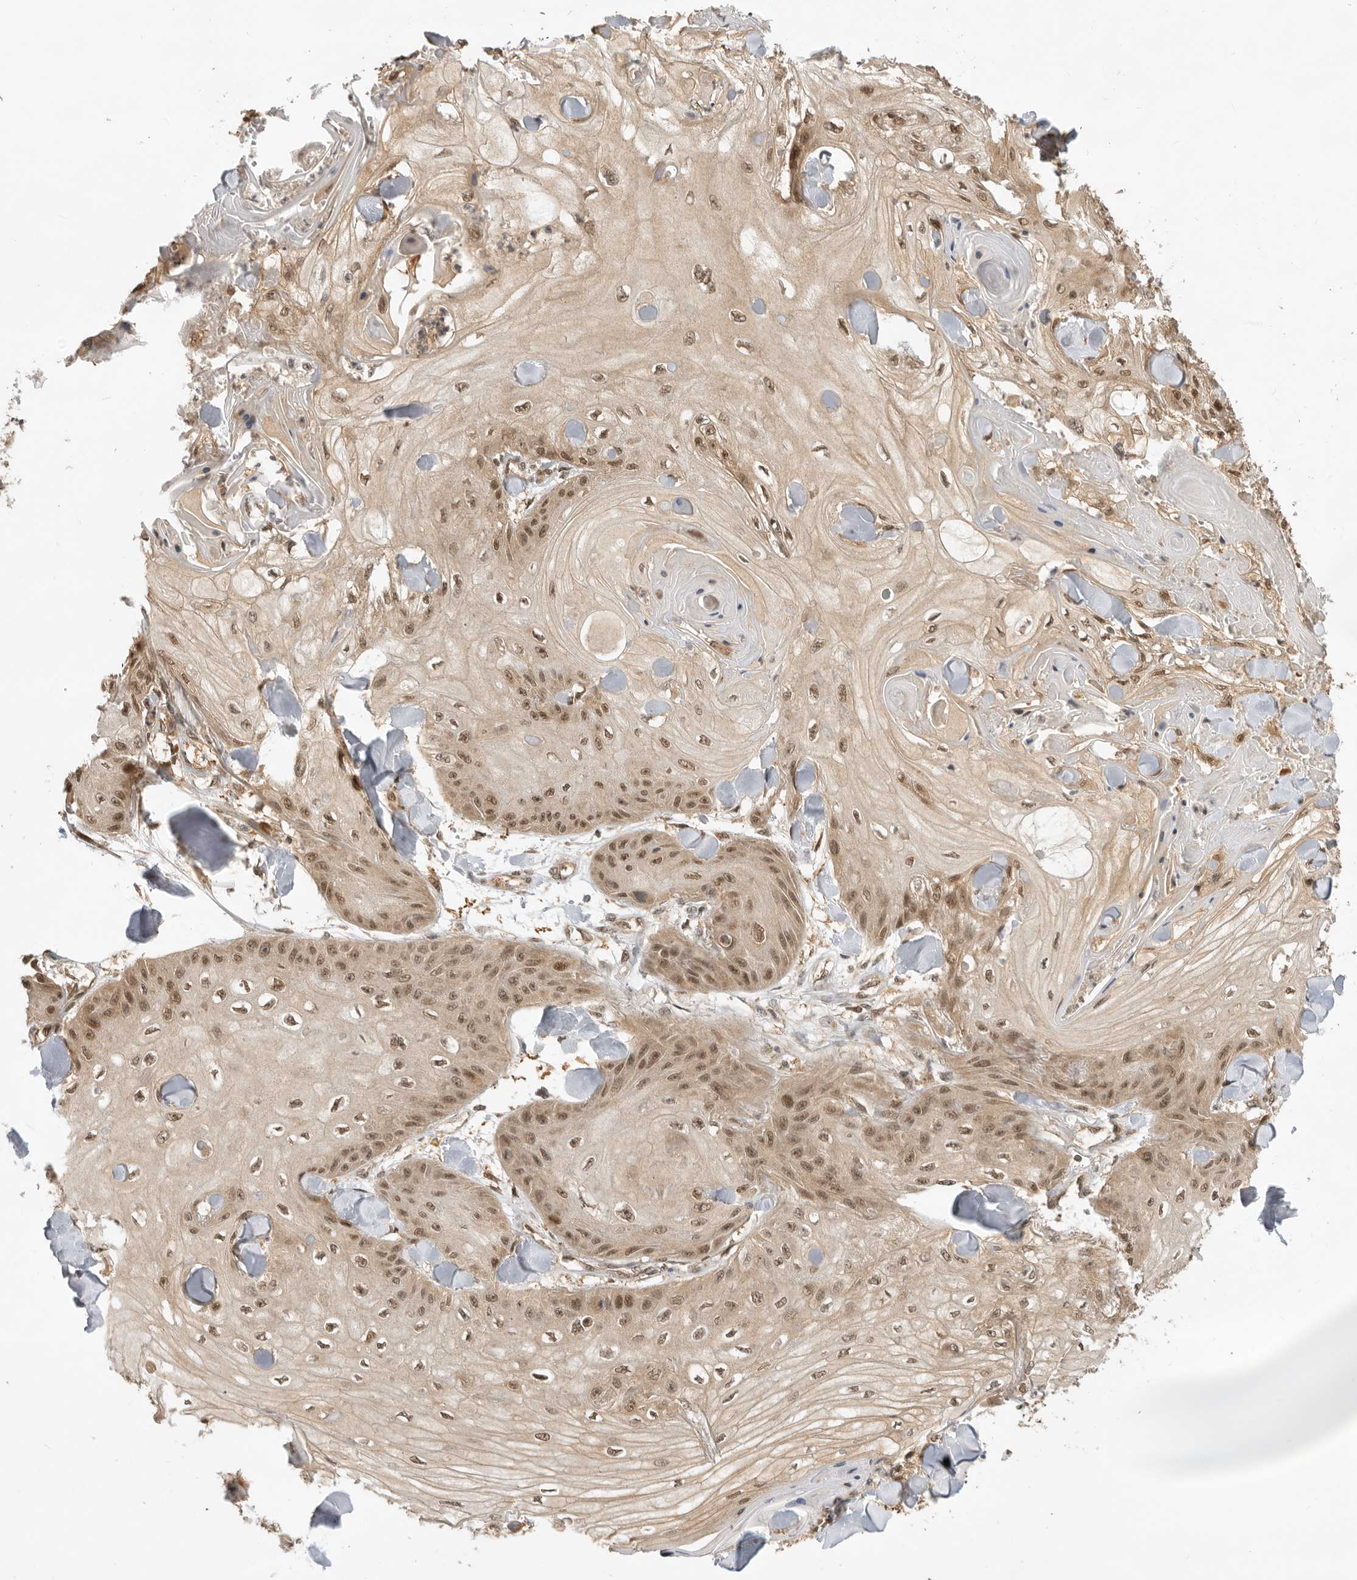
{"staining": {"intensity": "moderate", "quantity": ">75%", "location": "nuclear"}, "tissue": "skin cancer", "cell_type": "Tumor cells", "image_type": "cancer", "snomed": [{"axis": "morphology", "description": "Squamous cell carcinoma, NOS"}, {"axis": "topography", "description": "Skin"}], "caption": "Immunohistochemical staining of human skin cancer shows medium levels of moderate nuclear positivity in approximately >75% of tumor cells.", "gene": "ADPRS", "patient": {"sex": "male", "age": 74}}